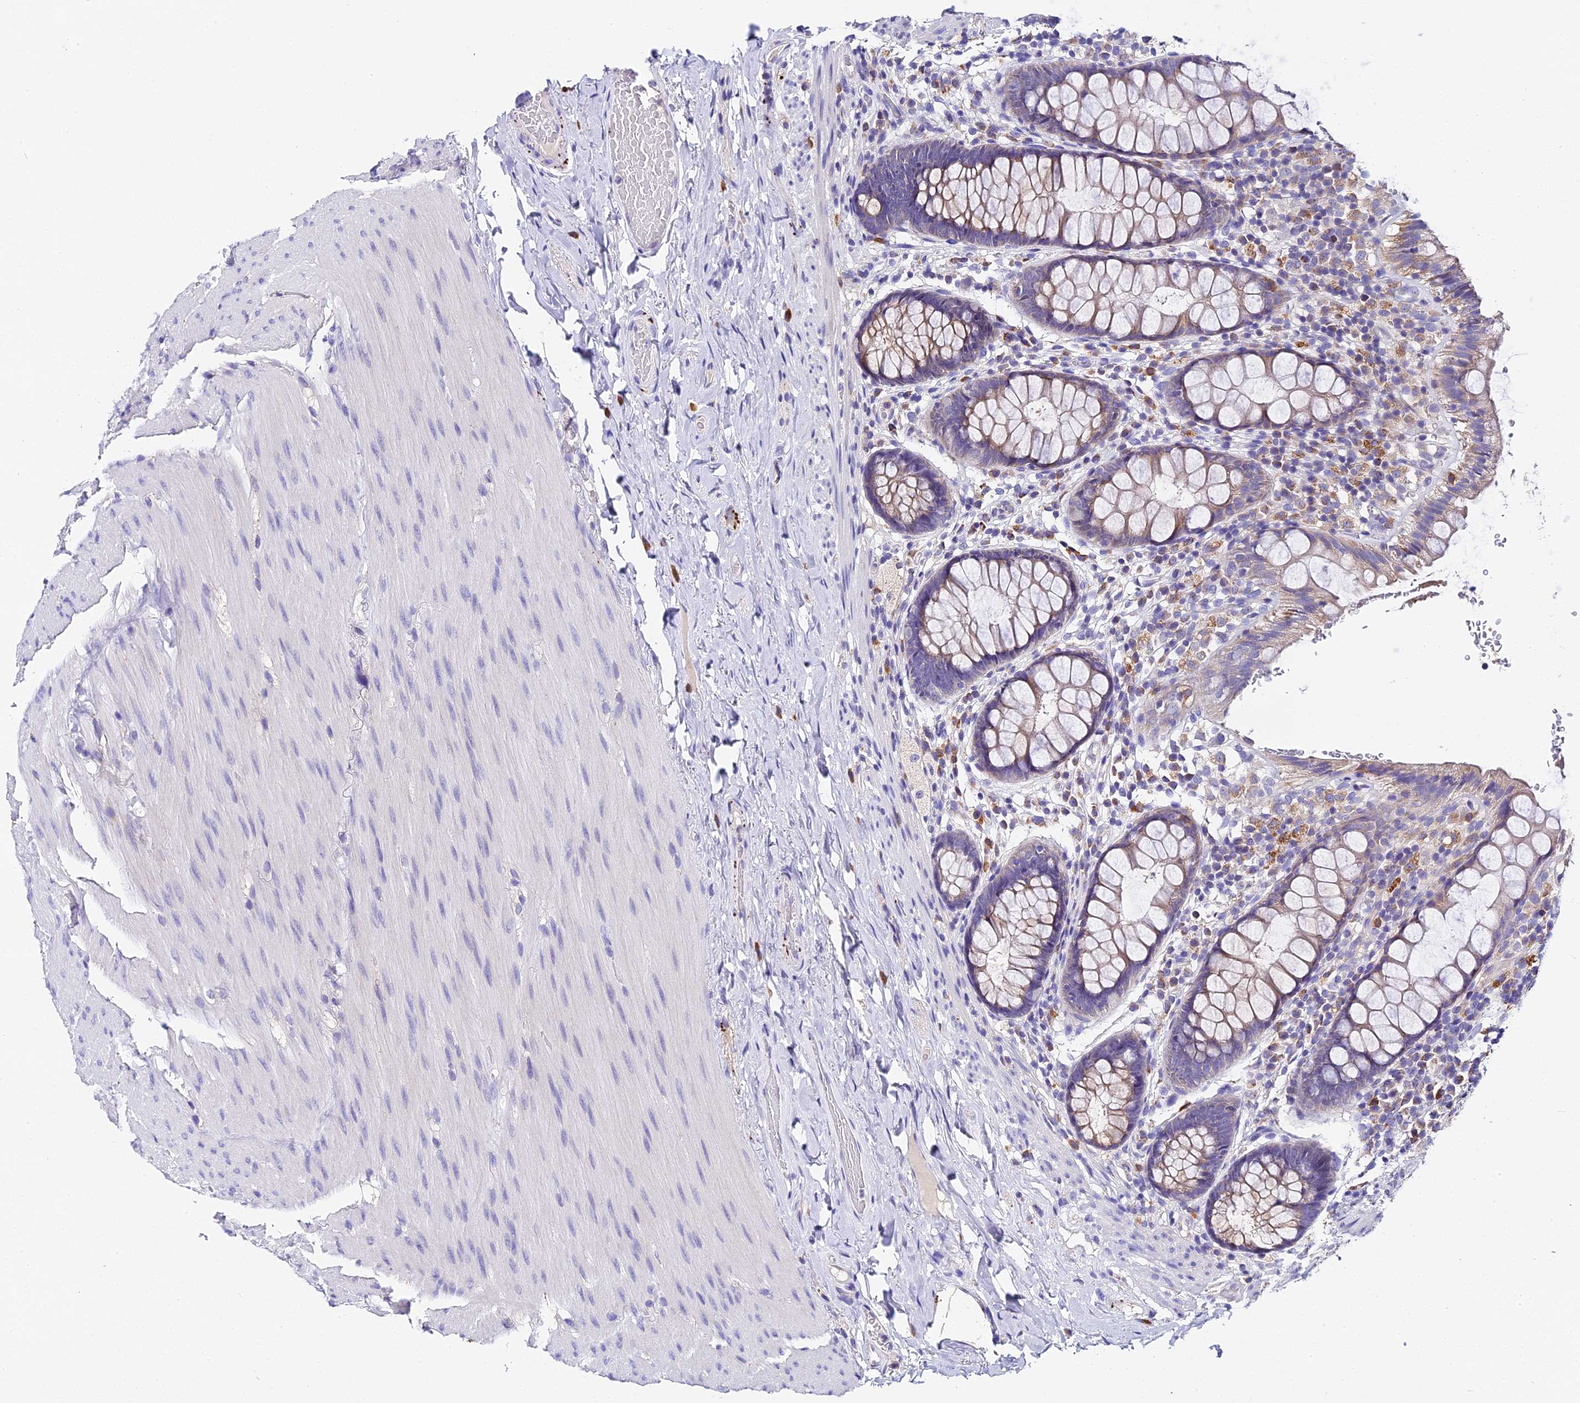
{"staining": {"intensity": "weak", "quantity": "<25%", "location": "cytoplasmic/membranous"}, "tissue": "rectum", "cell_type": "Glandular cells", "image_type": "normal", "snomed": [{"axis": "morphology", "description": "Normal tissue, NOS"}, {"axis": "topography", "description": "Rectum"}], "caption": "This is an IHC micrograph of benign rectum. There is no staining in glandular cells.", "gene": "LYPD6", "patient": {"sex": "male", "age": 83}}